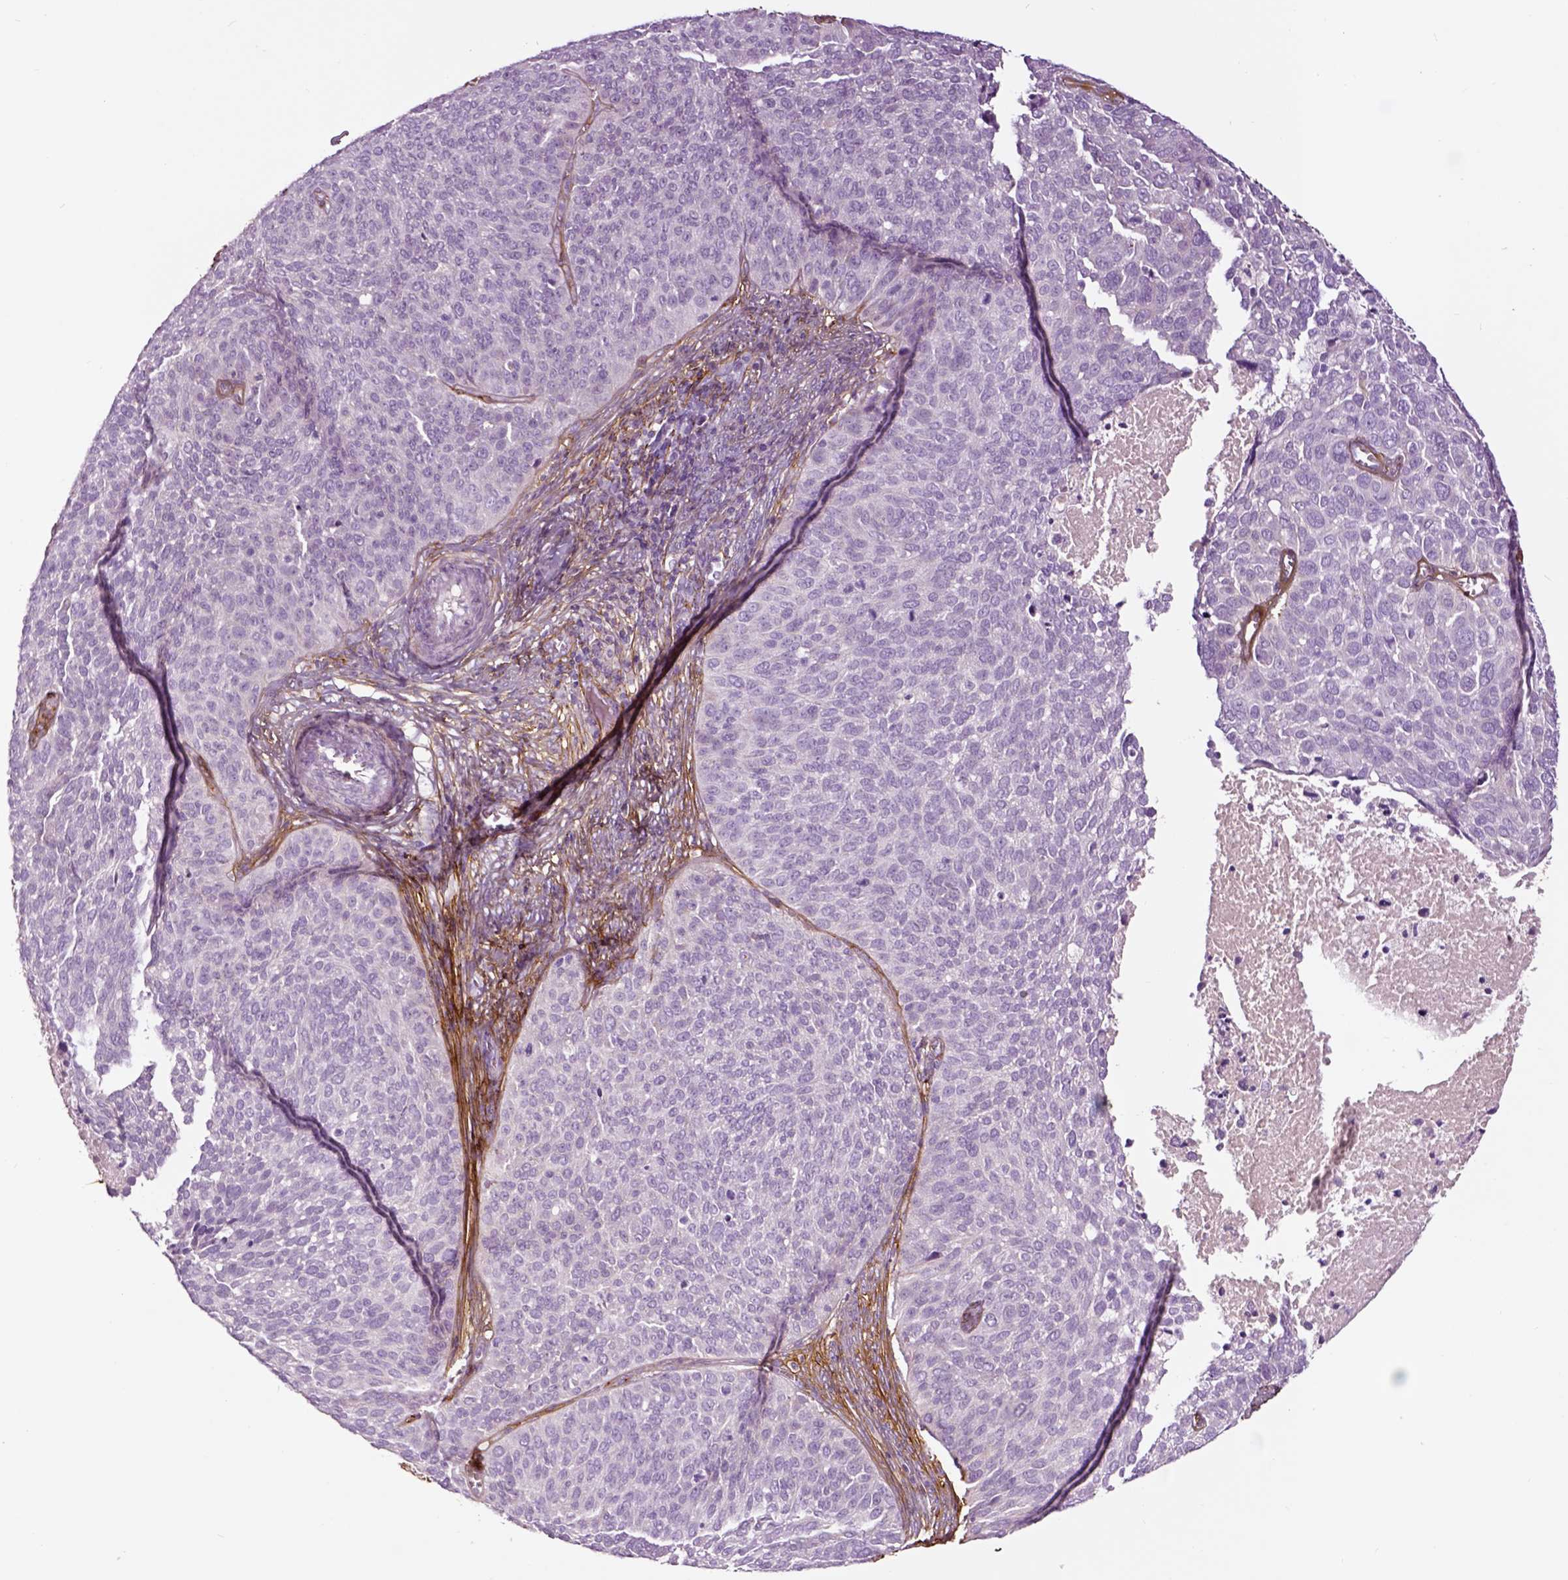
{"staining": {"intensity": "negative", "quantity": "none", "location": "none"}, "tissue": "cervical cancer", "cell_type": "Tumor cells", "image_type": "cancer", "snomed": [{"axis": "morphology", "description": "Squamous cell carcinoma, NOS"}, {"axis": "topography", "description": "Cervix"}], "caption": "IHC image of neoplastic tissue: human cervical cancer (squamous cell carcinoma) stained with DAB (3,3'-diaminobenzidine) reveals no significant protein staining in tumor cells.", "gene": "COL6A2", "patient": {"sex": "female", "age": 39}}